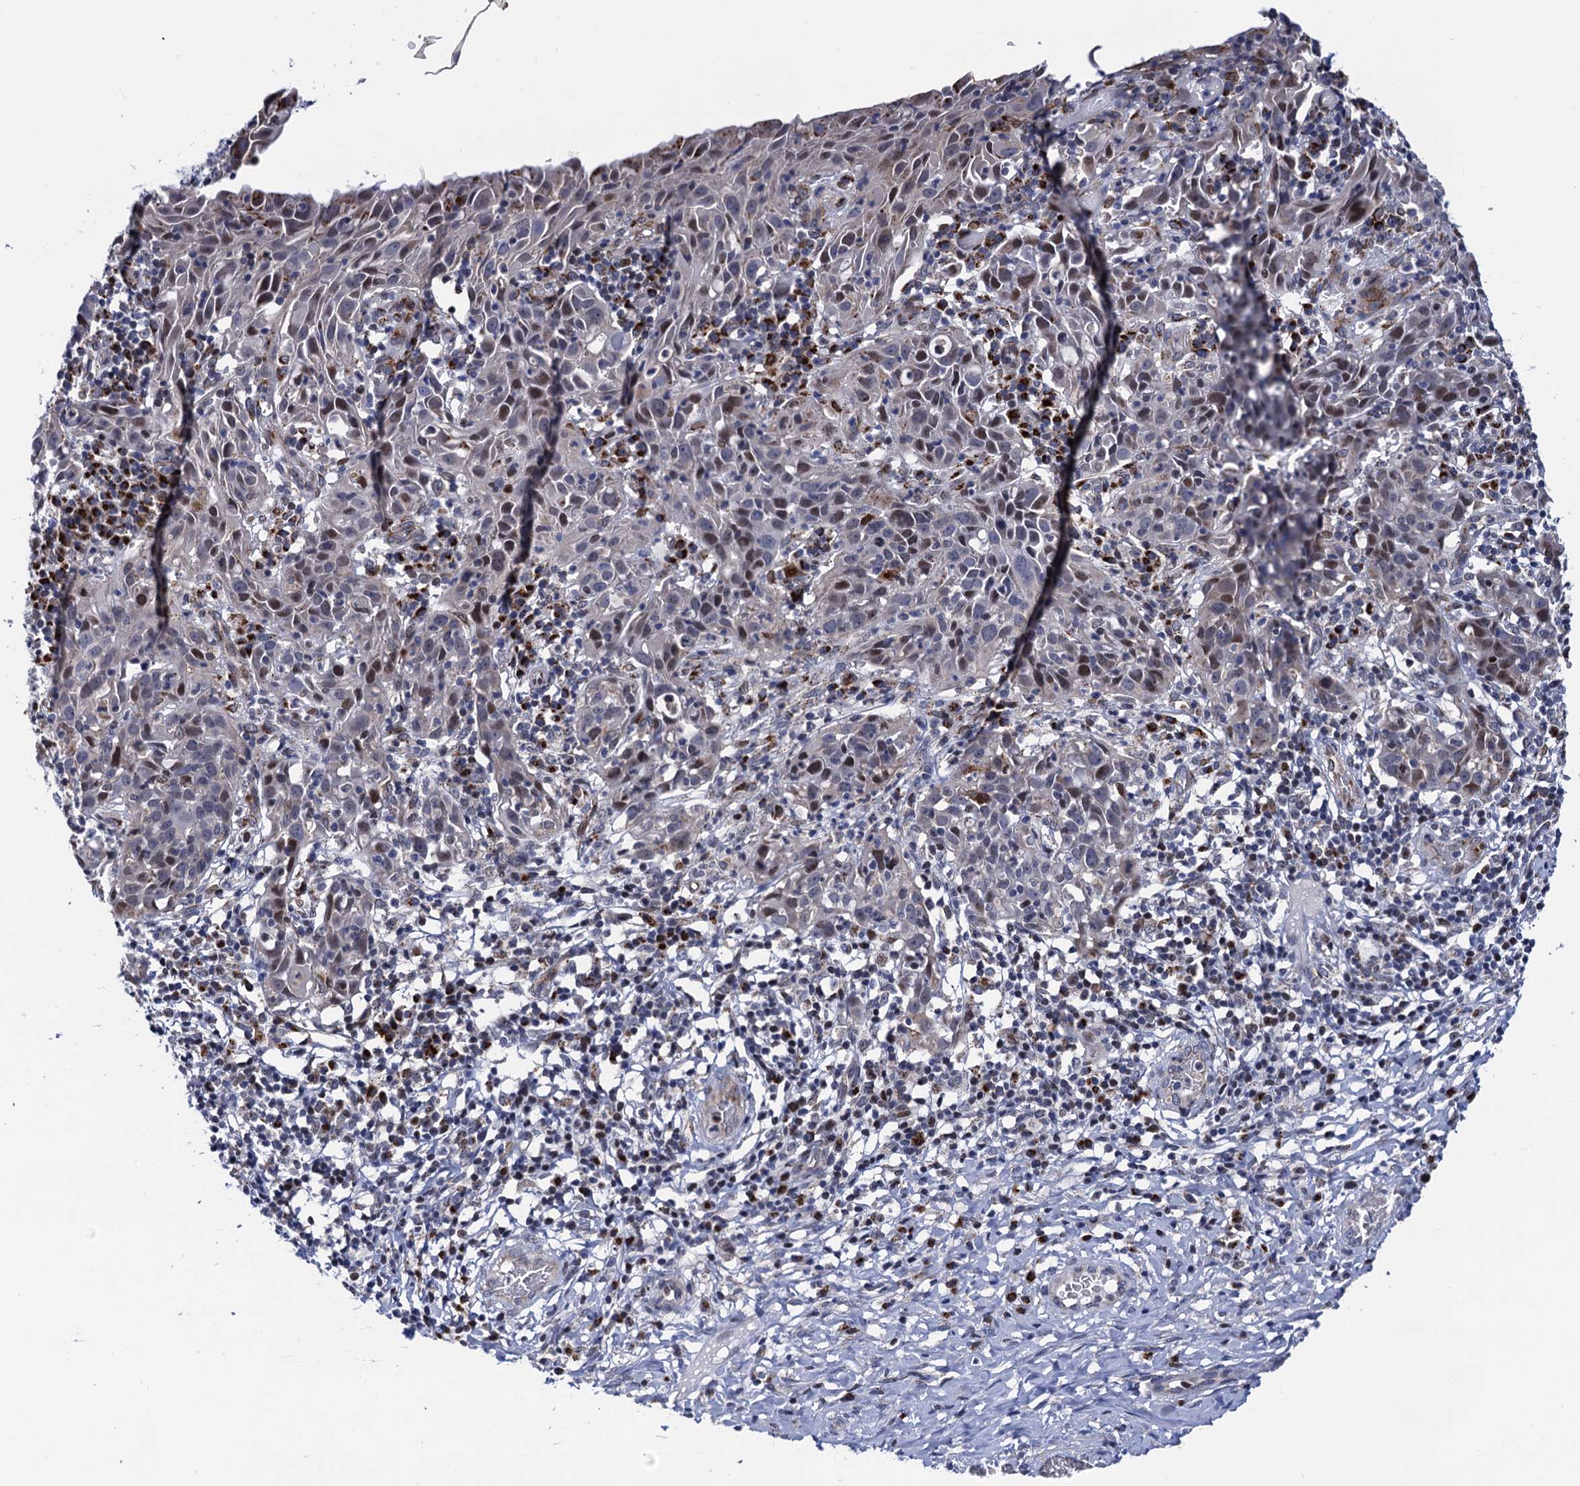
{"staining": {"intensity": "negative", "quantity": "none", "location": "none"}, "tissue": "cervical cancer", "cell_type": "Tumor cells", "image_type": "cancer", "snomed": [{"axis": "morphology", "description": "Squamous cell carcinoma, NOS"}, {"axis": "topography", "description": "Cervix"}], "caption": "Immunohistochemistry (IHC) of cervical cancer displays no positivity in tumor cells.", "gene": "THAP2", "patient": {"sex": "female", "age": 50}}